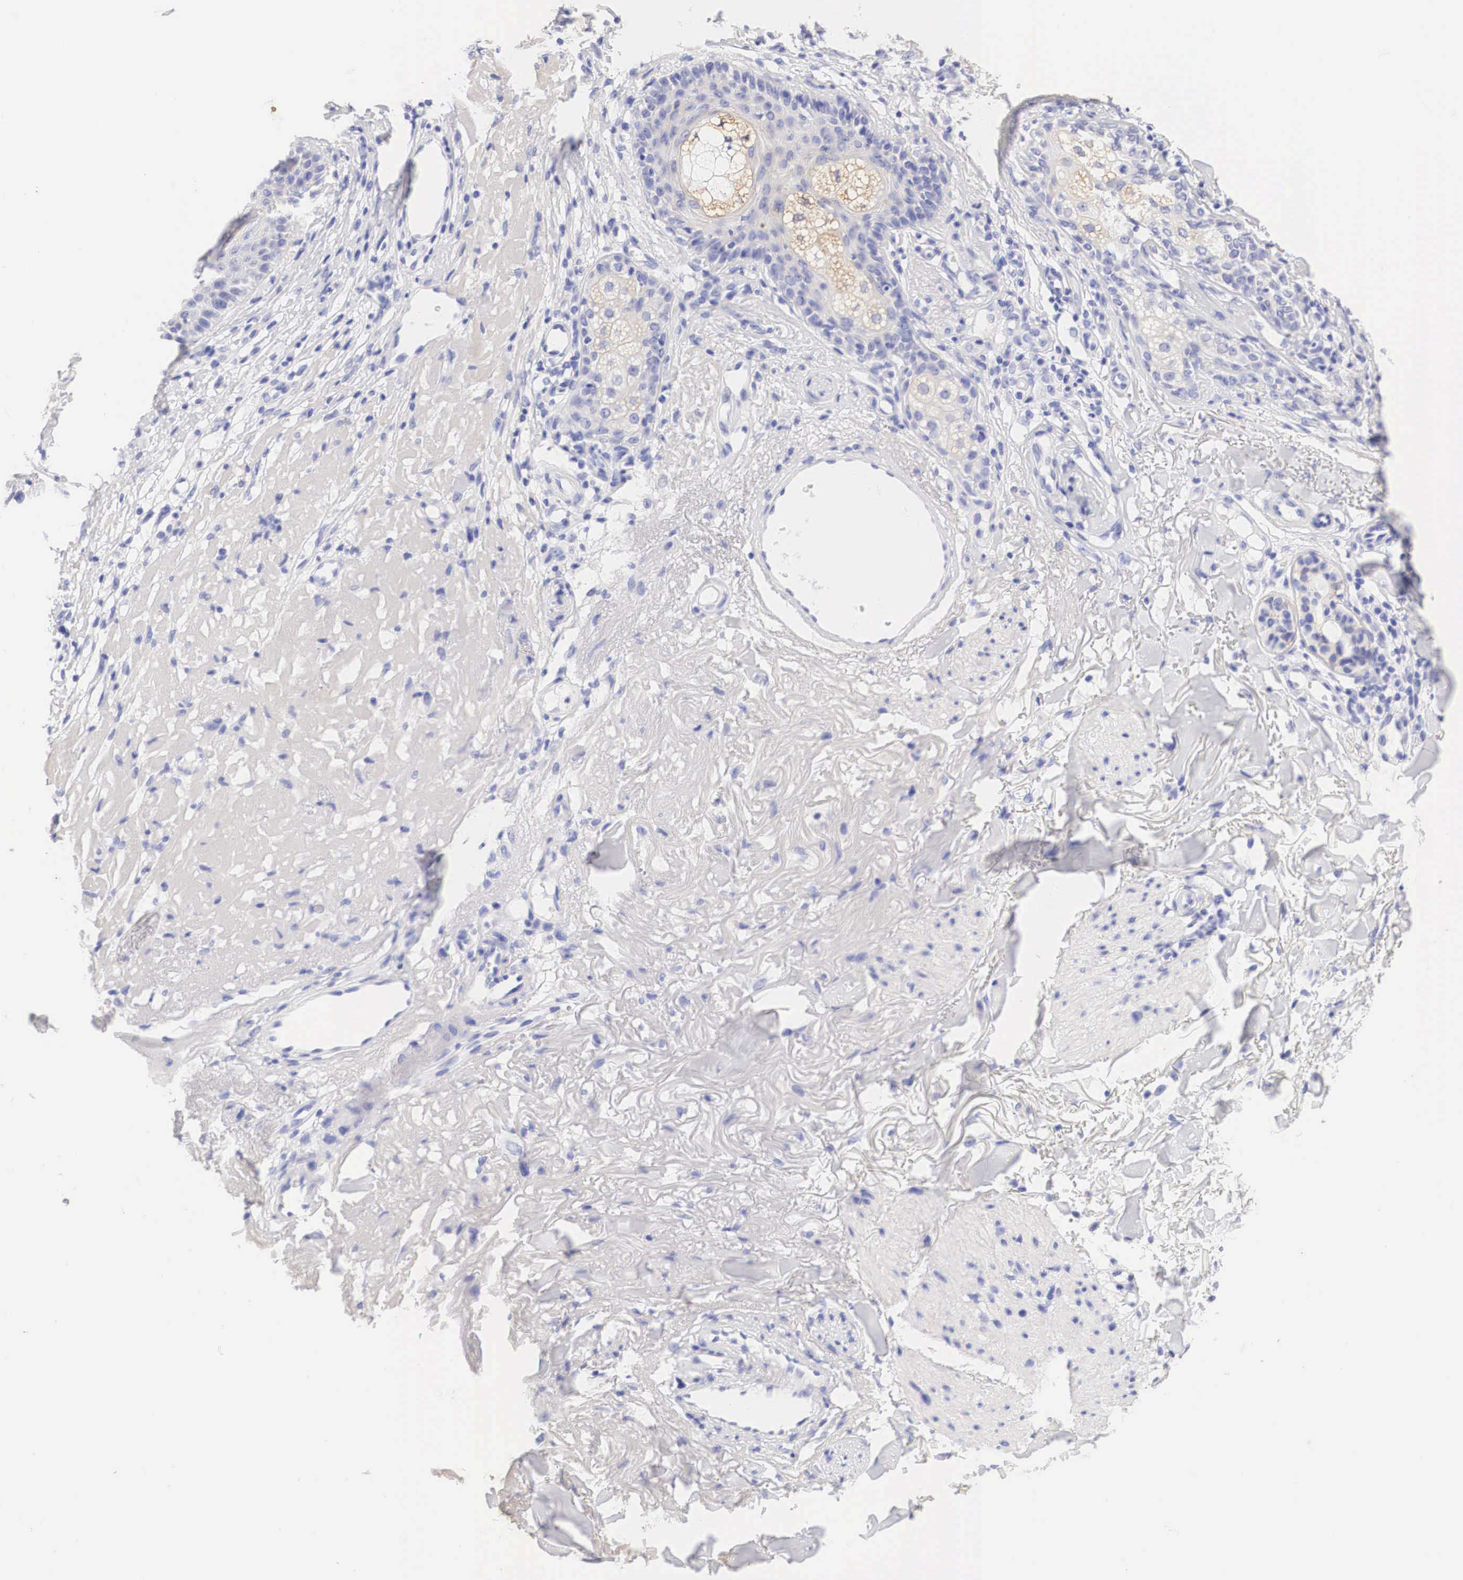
{"staining": {"intensity": "negative", "quantity": "none", "location": "none"}, "tissue": "skin cancer", "cell_type": "Tumor cells", "image_type": "cancer", "snomed": [{"axis": "morphology", "description": "Squamous cell carcinoma, NOS"}, {"axis": "topography", "description": "Skin"}], "caption": "This is a image of IHC staining of squamous cell carcinoma (skin), which shows no expression in tumor cells.", "gene": "ERBB2", "patient": {"sex": "male", "age": 77}}